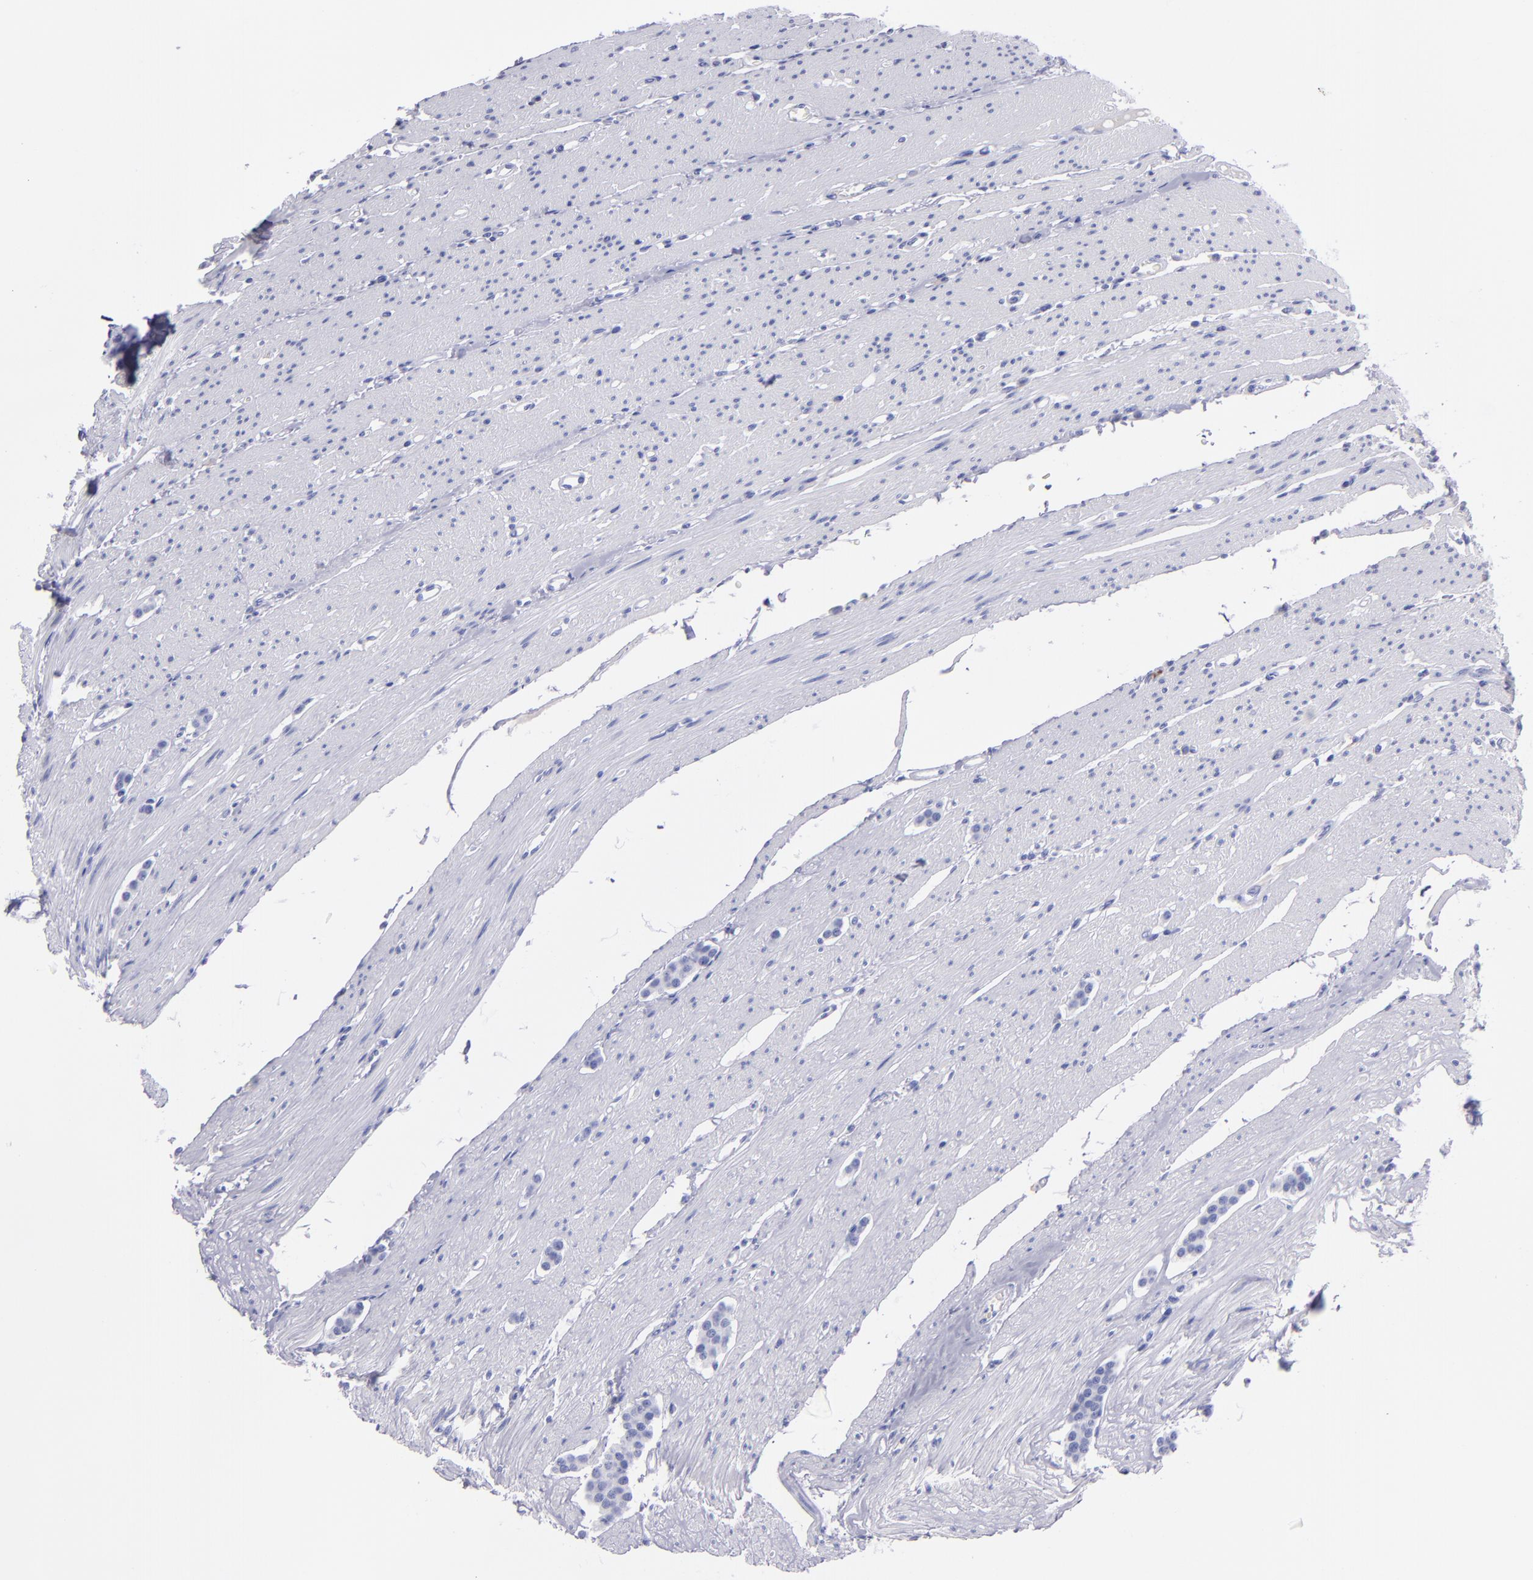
{"staining": {"intensity": "negative", "quantity": "none", "location": "none"}, "tissue": "carcinoid", "cell_type": "Tumor cells", "image_type": "cancer", "snomed": [{"axis": "morphology", "description": "Carcinoid, malignant, NOS"}, {"axis": "topography", "description": "Small intestine"}], "caption": "This histopathology image is of carcinoid stained with immunohistochemistry to label a protein in brown with the nuclei are counter-stained blue. There is no positivity in tumor cells. (IHC, brightfield microscopy, high magnification).", "gene": "CD37", "patient": {"sex": "male", "age": 60}}